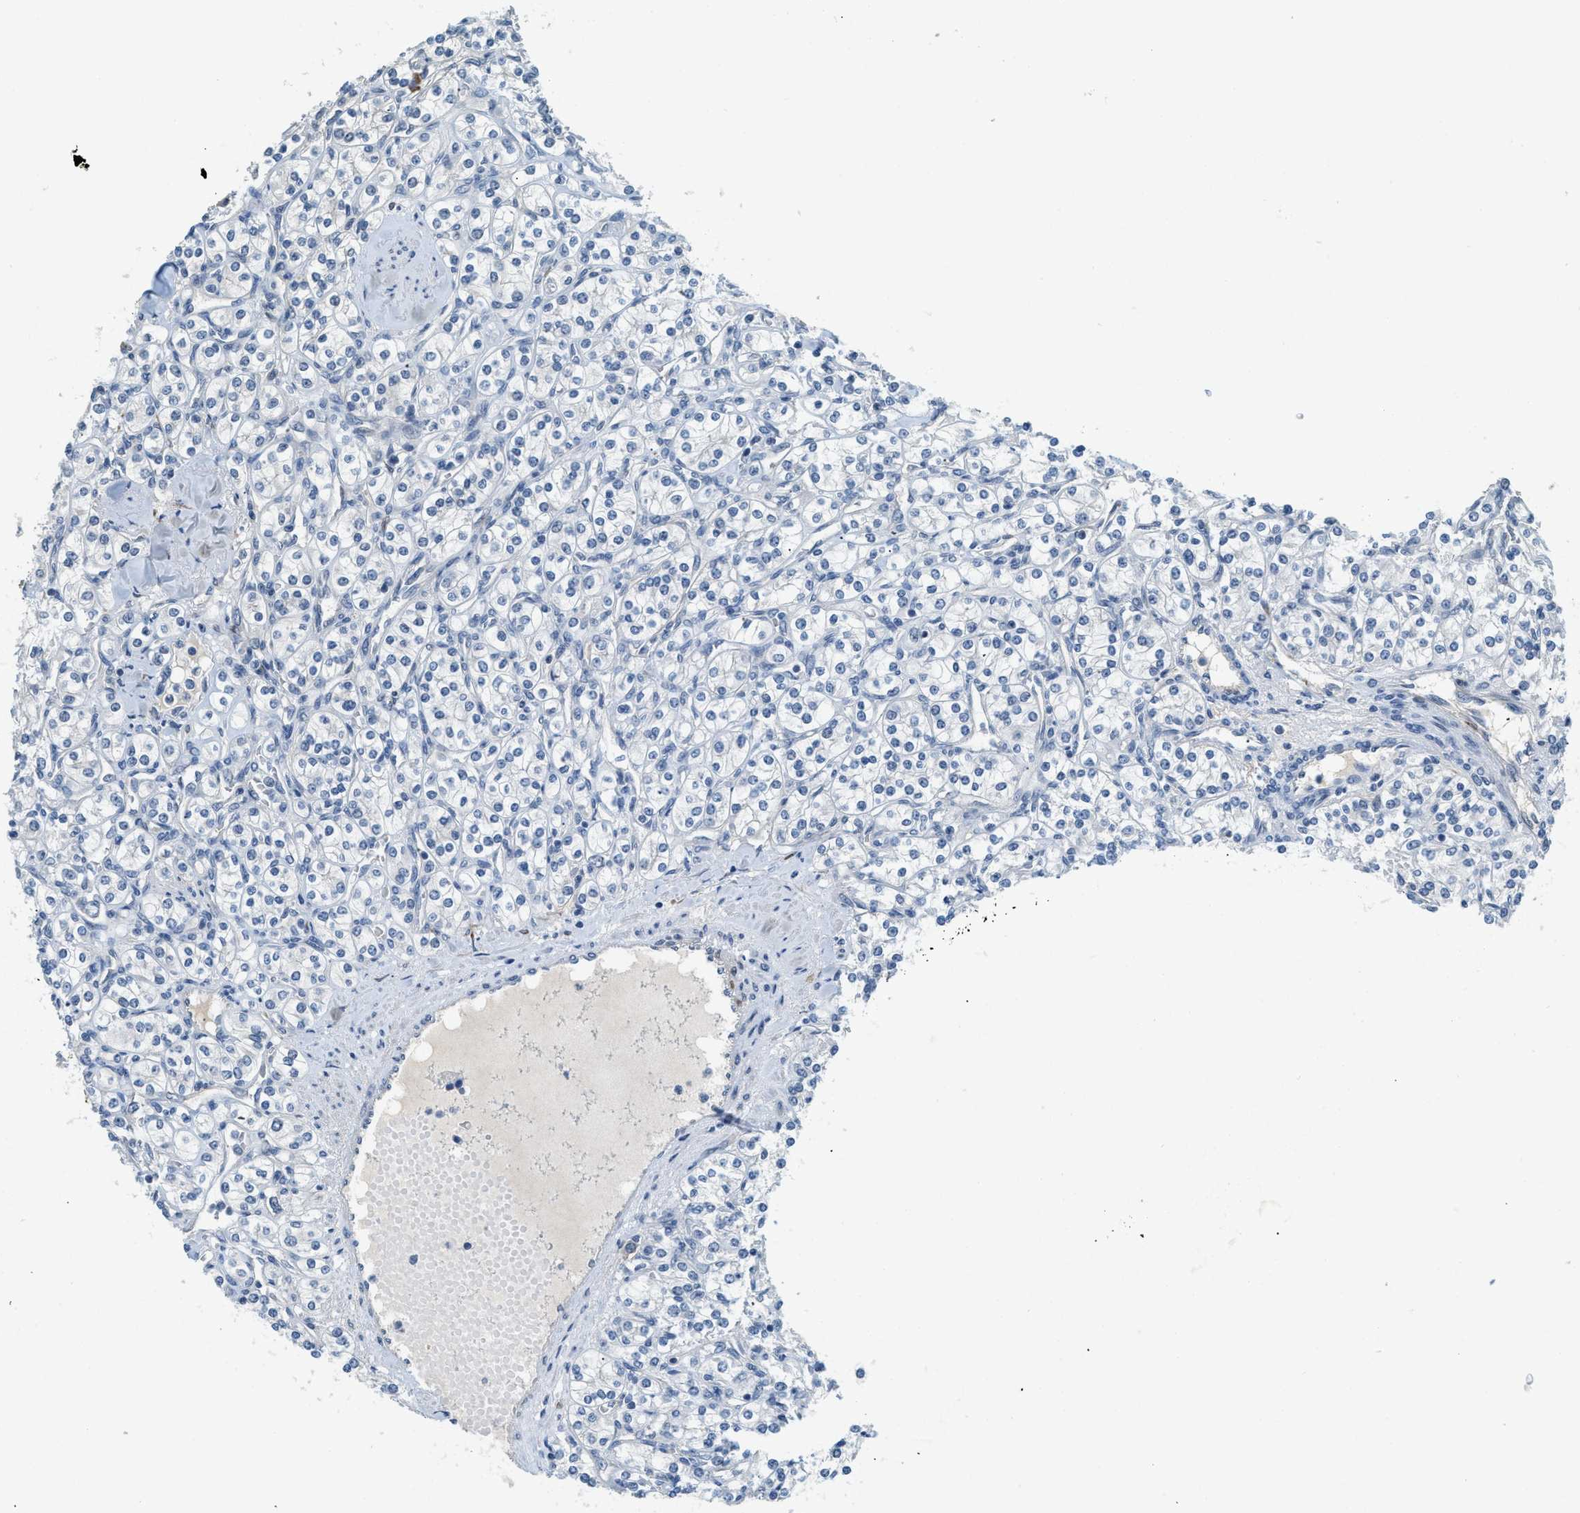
{"staining": {"intensity": "negative", "quantity": "none", "location": "none"}, "tissue": "renal cancer", "cell_type": "Tumor cells", "image_type": "cancer", "snomed": [{"axis": "morphology", "description": "Adenocarcinoma, NOS"}, {"axis": "topography", "description": "Kidney"}], "caption": "High power microscopy image of an IHC histopathology image of renal cancer, revealing no significant positivity in tumor cells.", "gene": "TMEM154", "patient": {"sex": "male", "age": 77}}